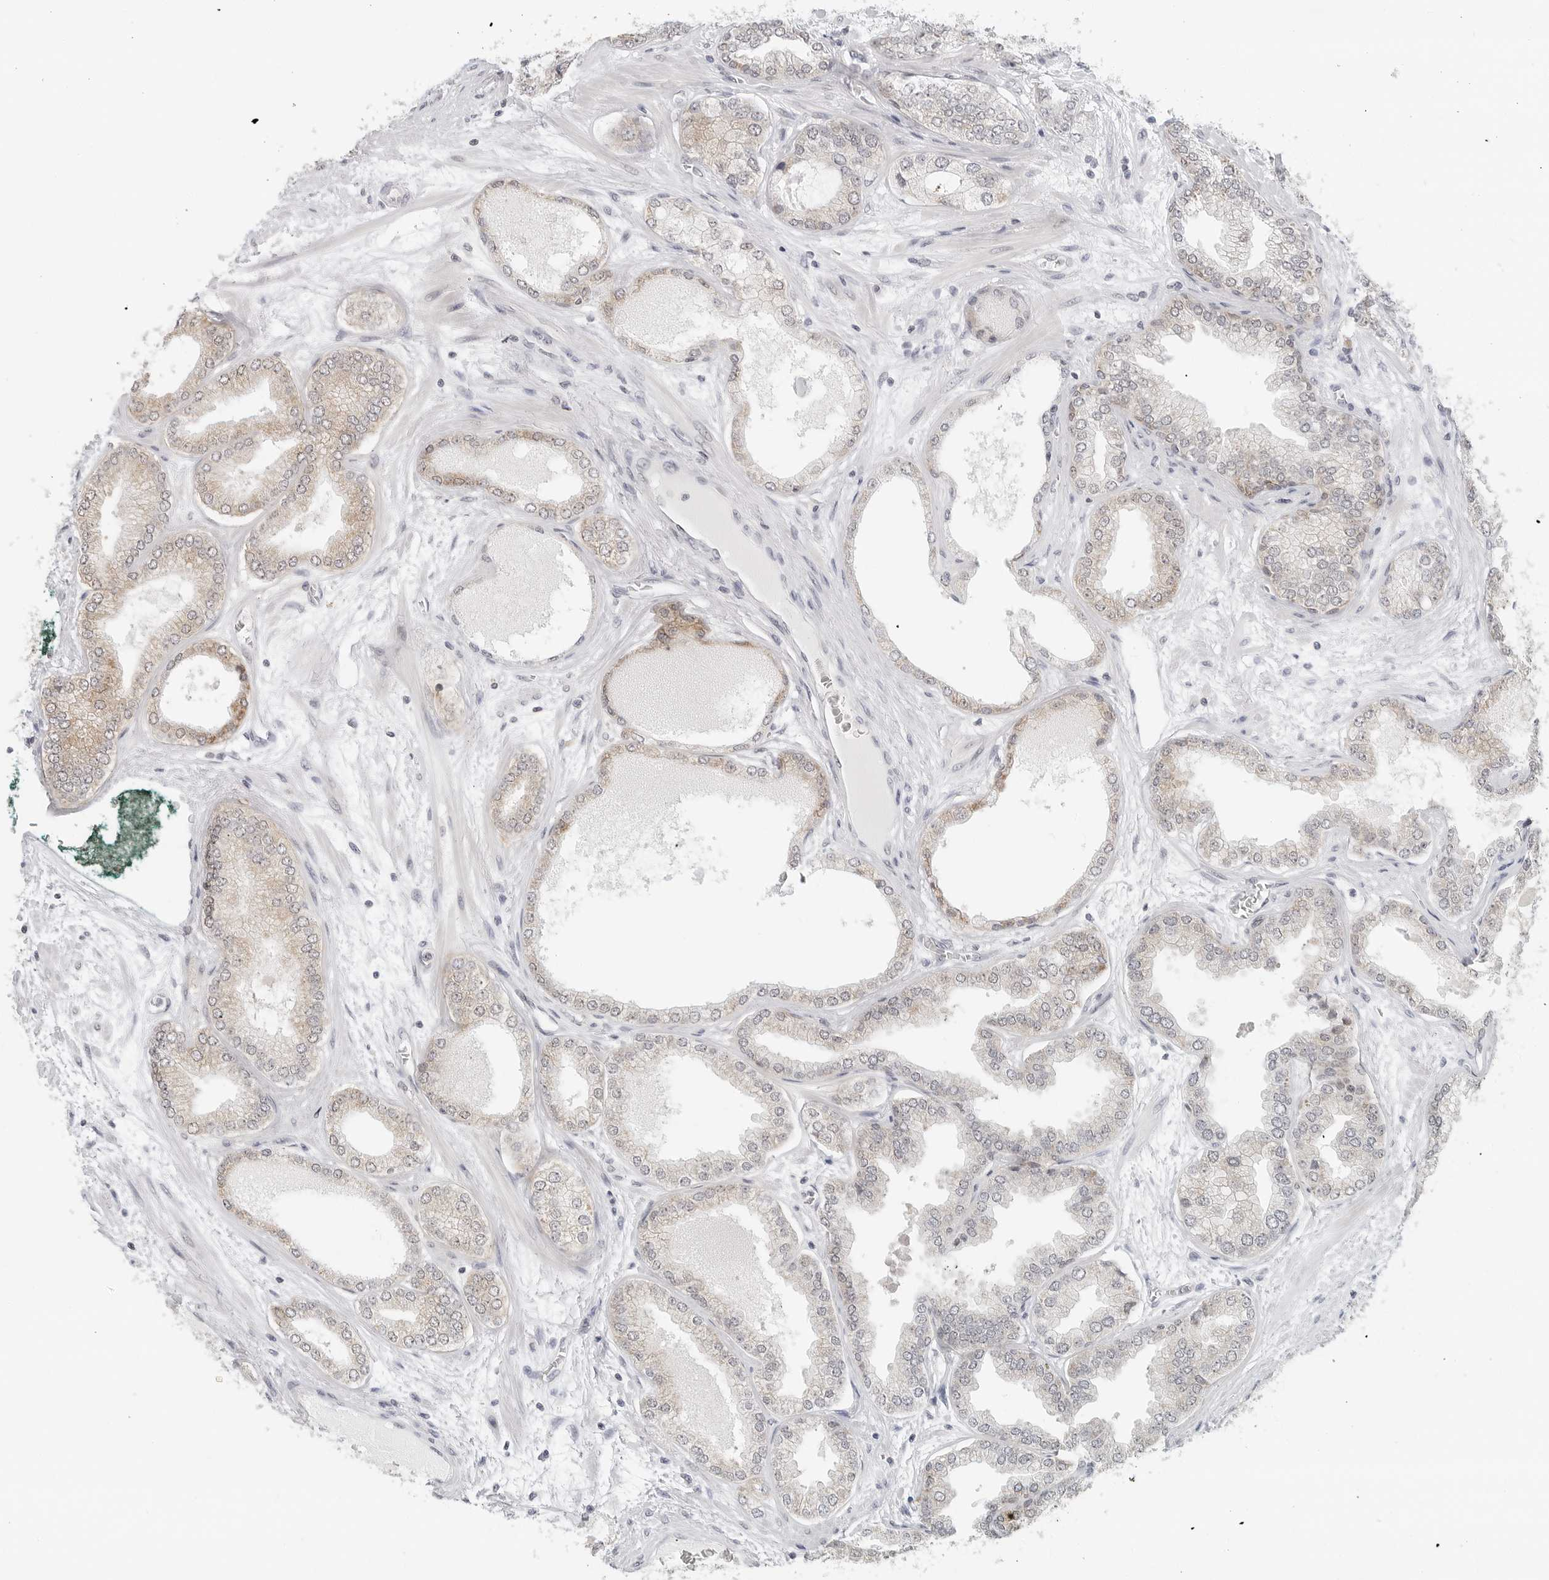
{"staining": {"intensity": "moderate", "quantity": "25%-75%", "location": "cytoplasmic/membranous"}, "tissue": "prostate cancer", "cell_type": "Tumor cells", "image_type": "cancer", "snomed": [{"axis": "morphology", "description": "Adenocarcinoma, High grade"}, {"axis": "topography", "description": "Prostate"}], "caption": "Human prostate cancer stained for a protein (brown) exhibits moderate cytoplasmic/membranous positive positivity in about 25%-75% of tumor cells.", "gene": "METAP1", "patient": {"sex": "male", "age": 58}}